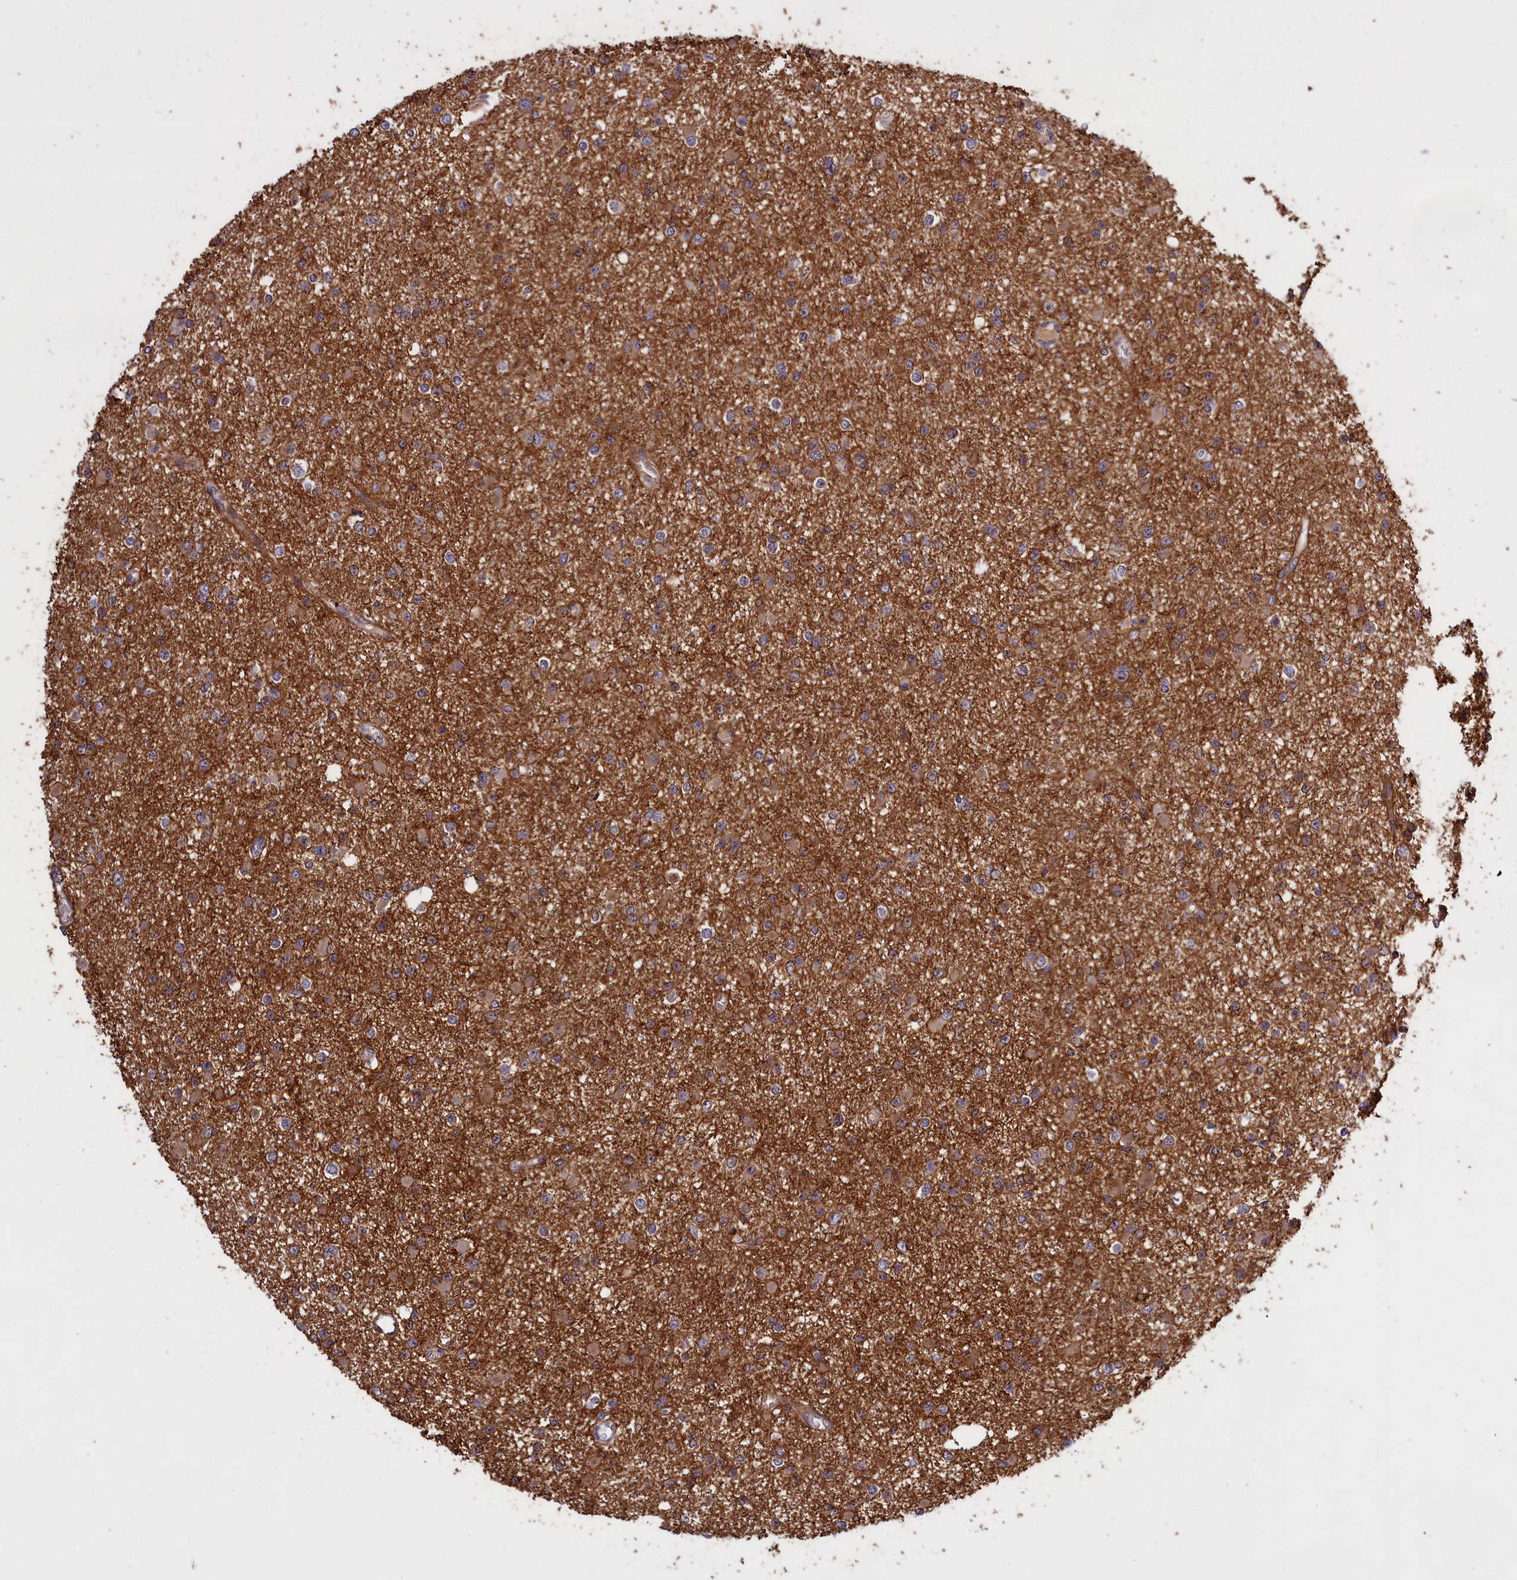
{"staining": {"intensity": "moderate", "quantity": ">75%", "location": "cytoplasmic/membranous"}, "tissue": "glioma", "cell_type": "Tumor cells", "image_type": "cancer", "snomed": [{"axis": "morphology", "description": "Glioma, malignant, Low grade"}, {"axis": "topography", "description": "Brain"}], "caption": "Glioma was stained to show a protein in brown. There is medium levels of moderate cytoplasmic/membranous staining in approximately >75% of tumor cells. (Stains: DAB in brown, nuclei in blue, Microscopy: brightfield microscopy at high magnification).", "gene": "DENND1B", "patient": {"sex": "female", "age": 22}}